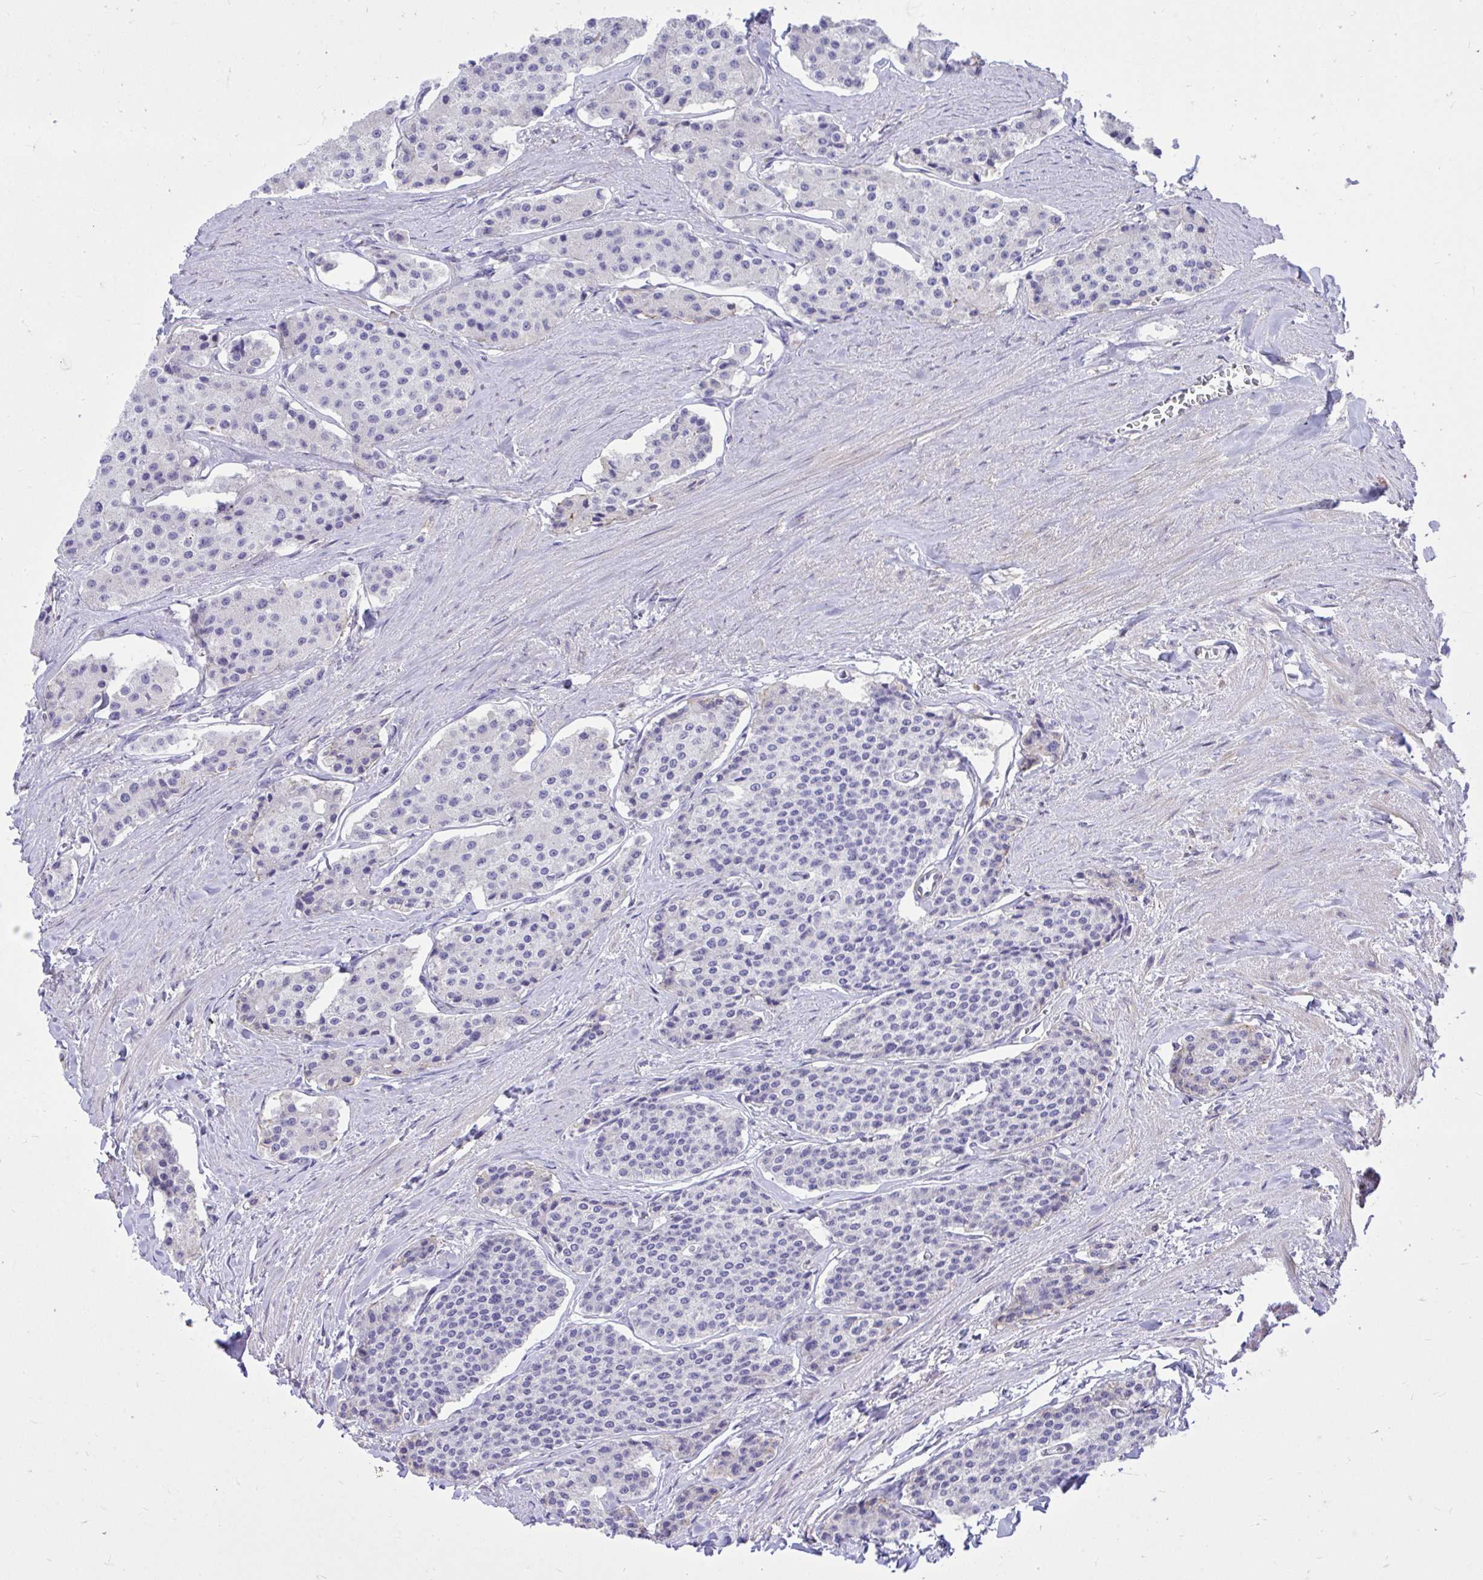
{"staining": {"intensity": "negative", "quantity": "none", "location": "none"}, "tissue": "carcinoid", "cell_type": "Tumor cells", "image_type": "cancer", "snomed": [{"axis": "morphology", "description": "Carcinoid, malignant, NOS"}, {"axis": "topography", "description": "Small intestine"}], "caption": "IHC photomicrograph of neoplastic tissue: carcinoid stained with DAB demonstrates no significant protein staining in tumor cells.", "gene": "TLR7", "patient": {"sex": "female", "age": 65}}